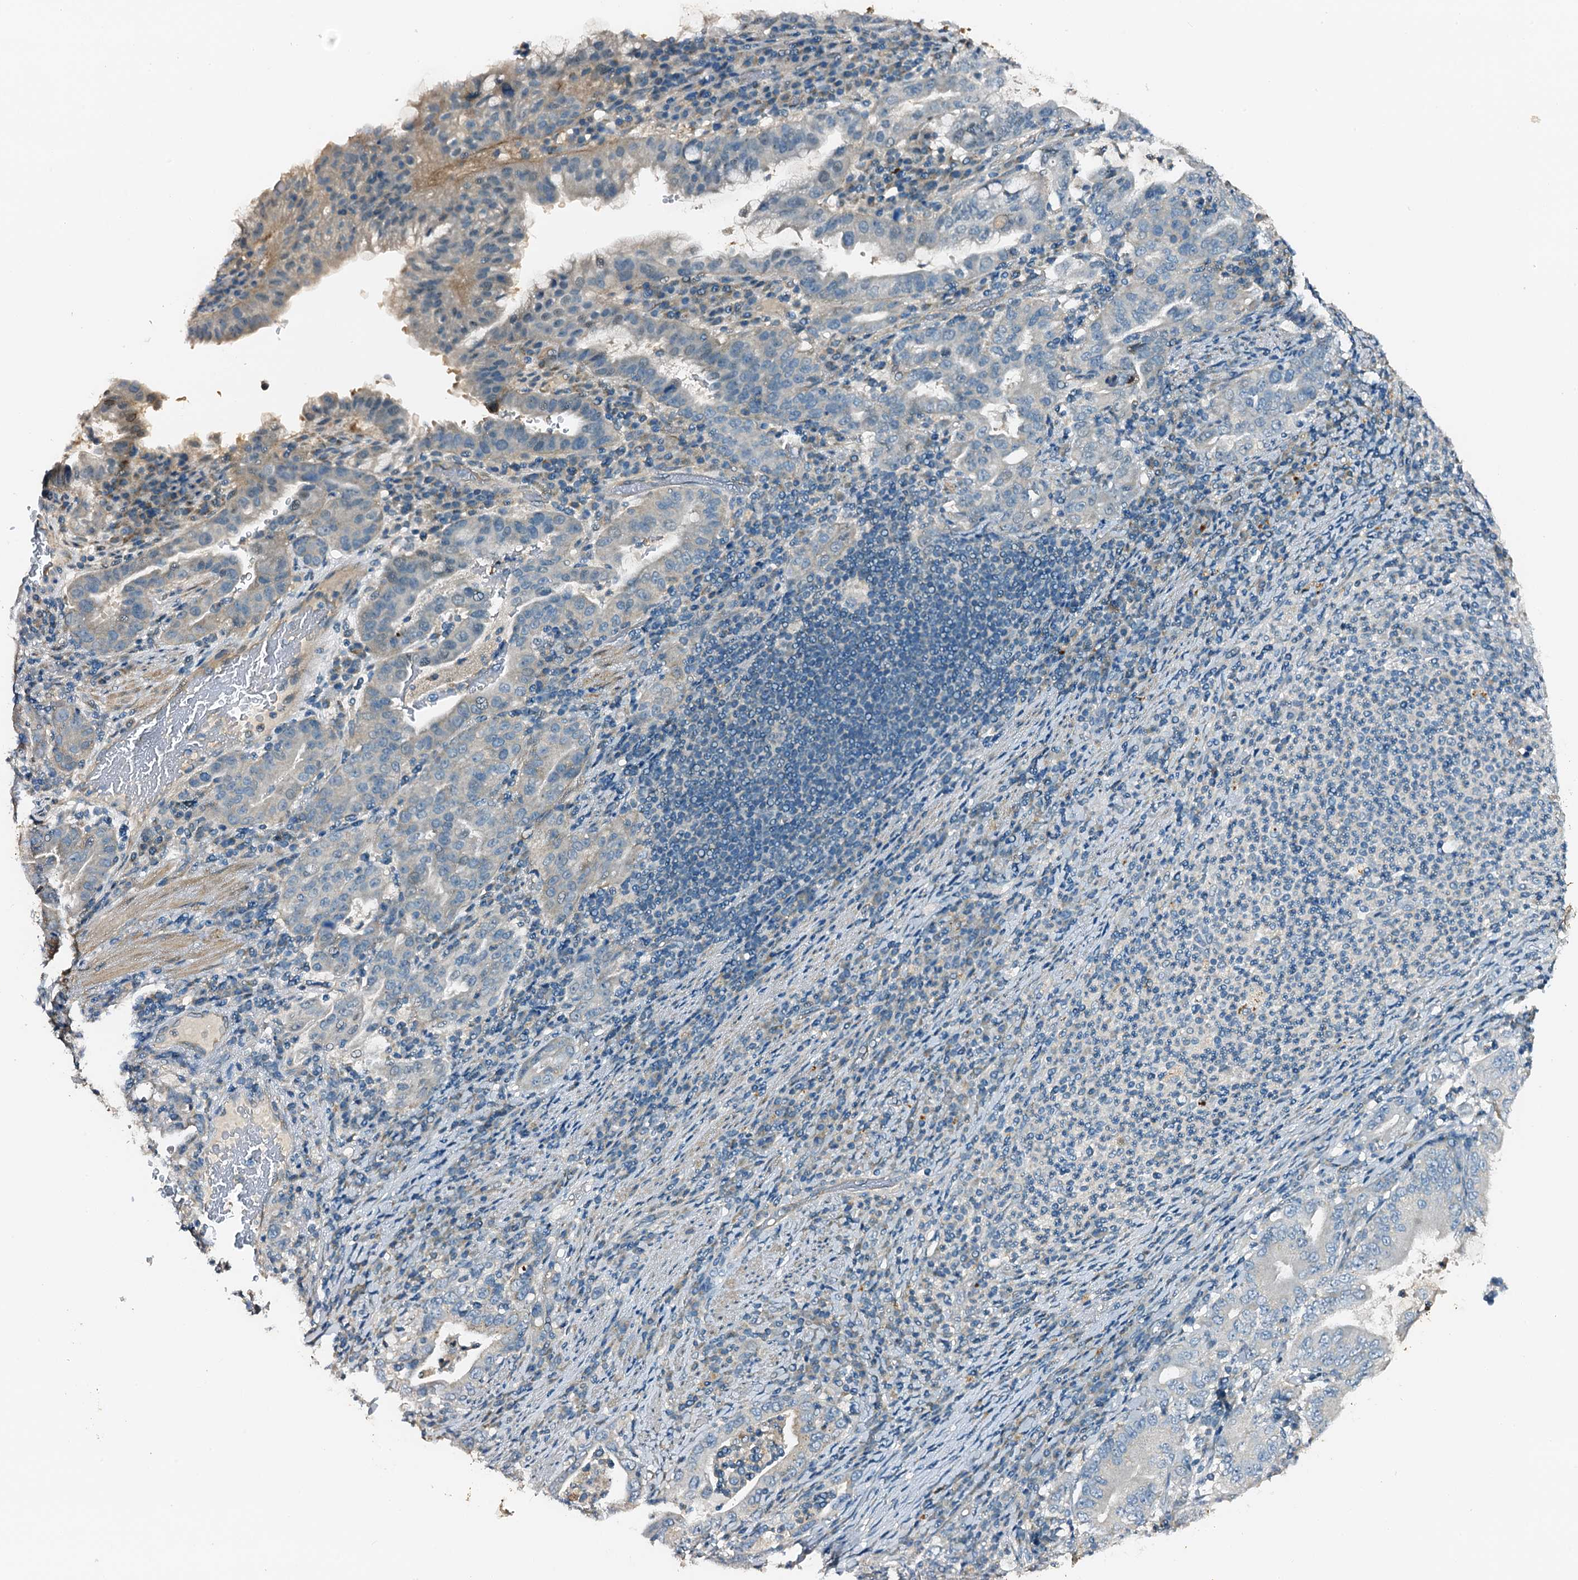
{"staining": {"intensity": "negative", "quantity": "none", "location": "none"}, "tissue": "stomach cancer", "cell_type": "Tumor cells", "image_type": "cancer", "snomed": [{"axis": "morphology", "description": "Normal tissue, NOS"}, {"axis": "morphology", "description": "Adenocarcinoma, NOS"}, {"axis": "topography", "description": "Esophagus"}, {"axis": "topography", "description": "Stomach, upper"}, {"axis": "topography", "description": "Peripheral nerve tissue"}], "caption": "This is an IHC image of human stomach cancer (adenocarcinoma). There is no staining in tumor cells.", "gene": "ZNF606", "patient": {"sex": "male", "age": 62}}